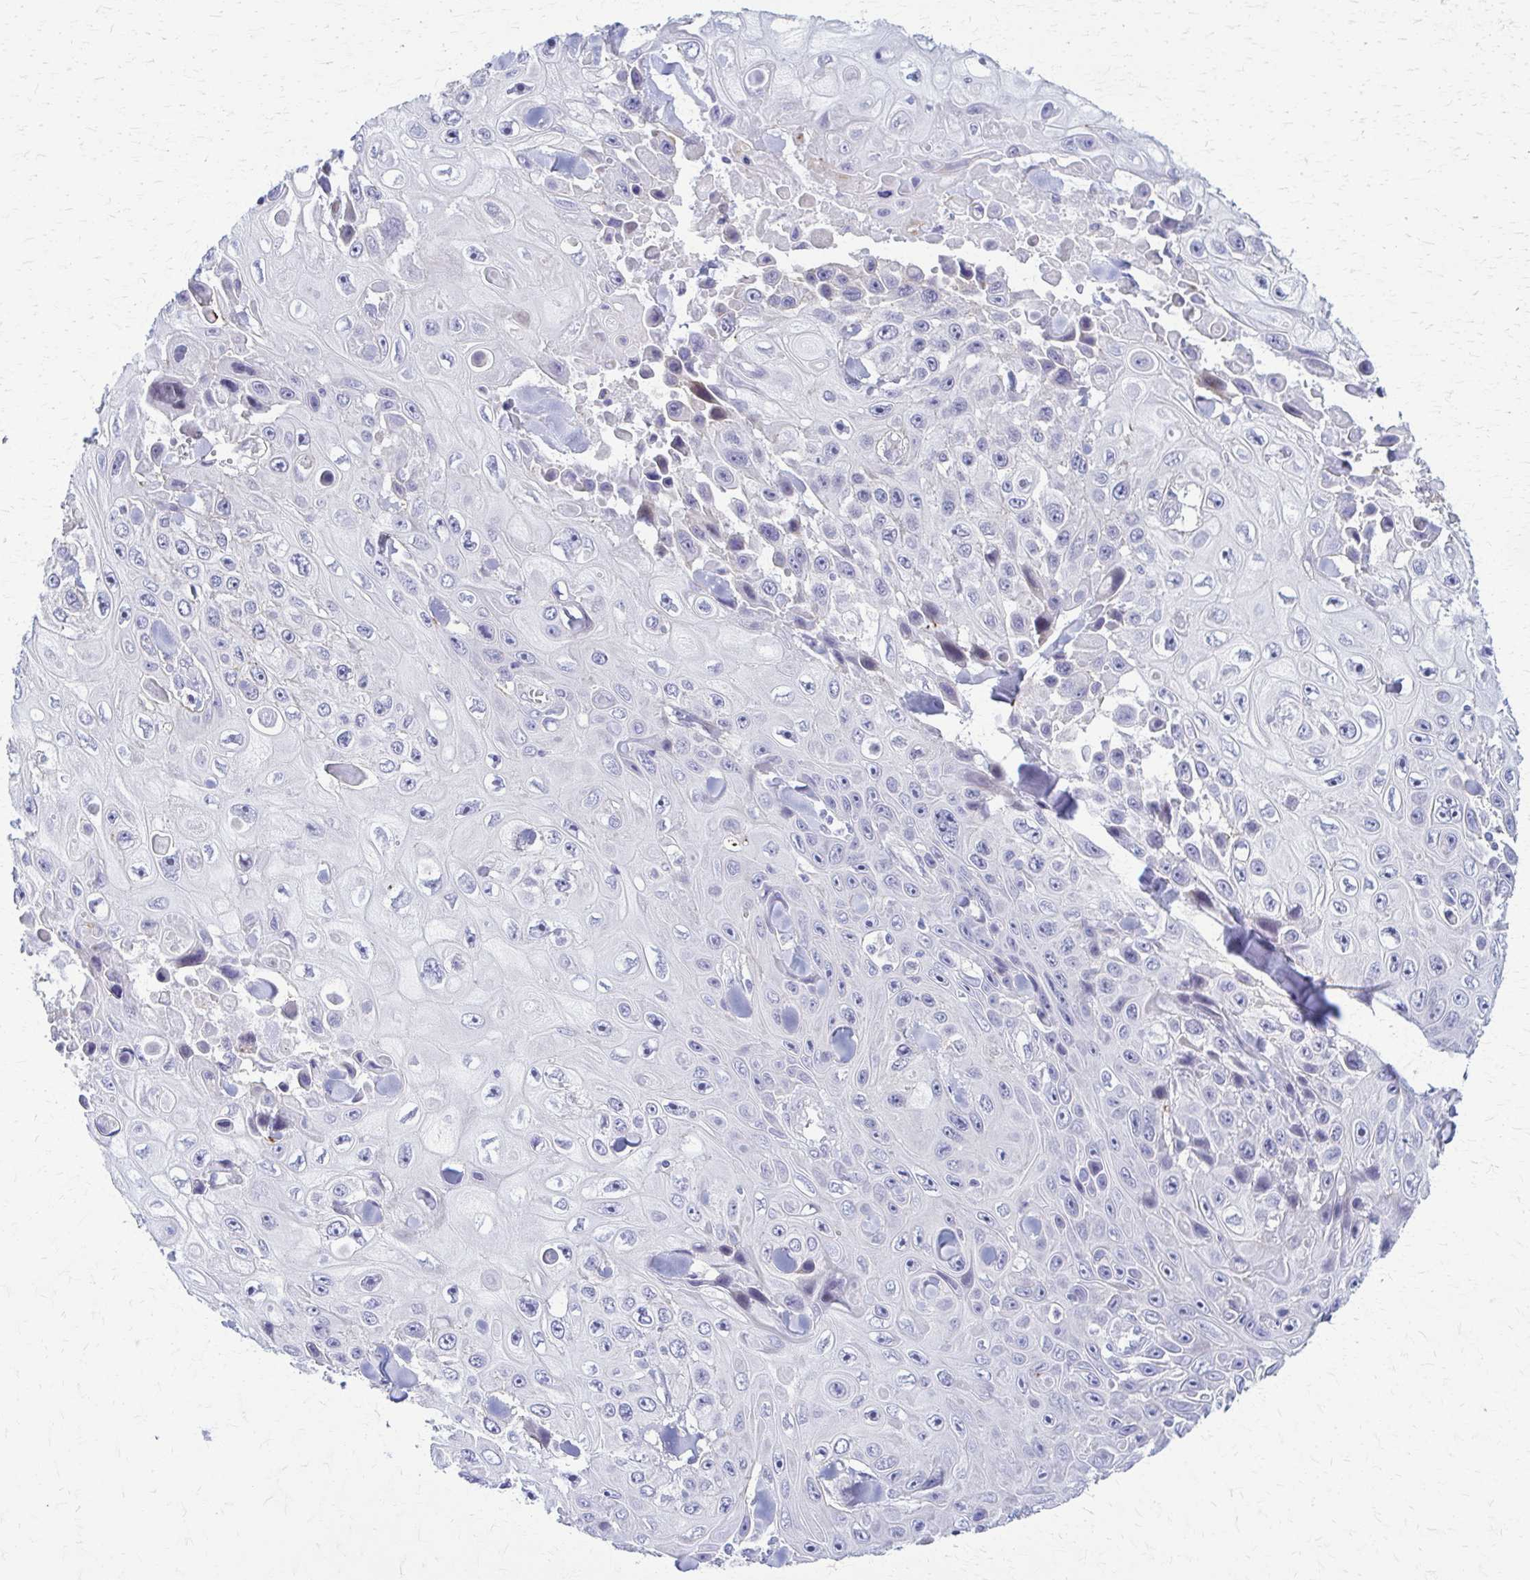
{"staining": {"intensity": "negative", "quantity": "none", "location": "none"}, "tissue": "skin cancer", "cell_type": "Tumor cells", "image_type": "cancer", "snomed": [{"axis": "morphology", "description": "Squamous cell carcinoma, NOS"}, {"axis": "topography", "description": "Skin"}], "caption": "Immunohistochemistry (IHC) micrograph of neoplastic tissue: human squamous cell carcinoma (skin) stained with DAB (3,3'-diaminobenzidine) demonstrates no significant protein staining in tumor cells.", "gene": "RHOBTB2", "patient": {"sex": "male", "age": 82}}